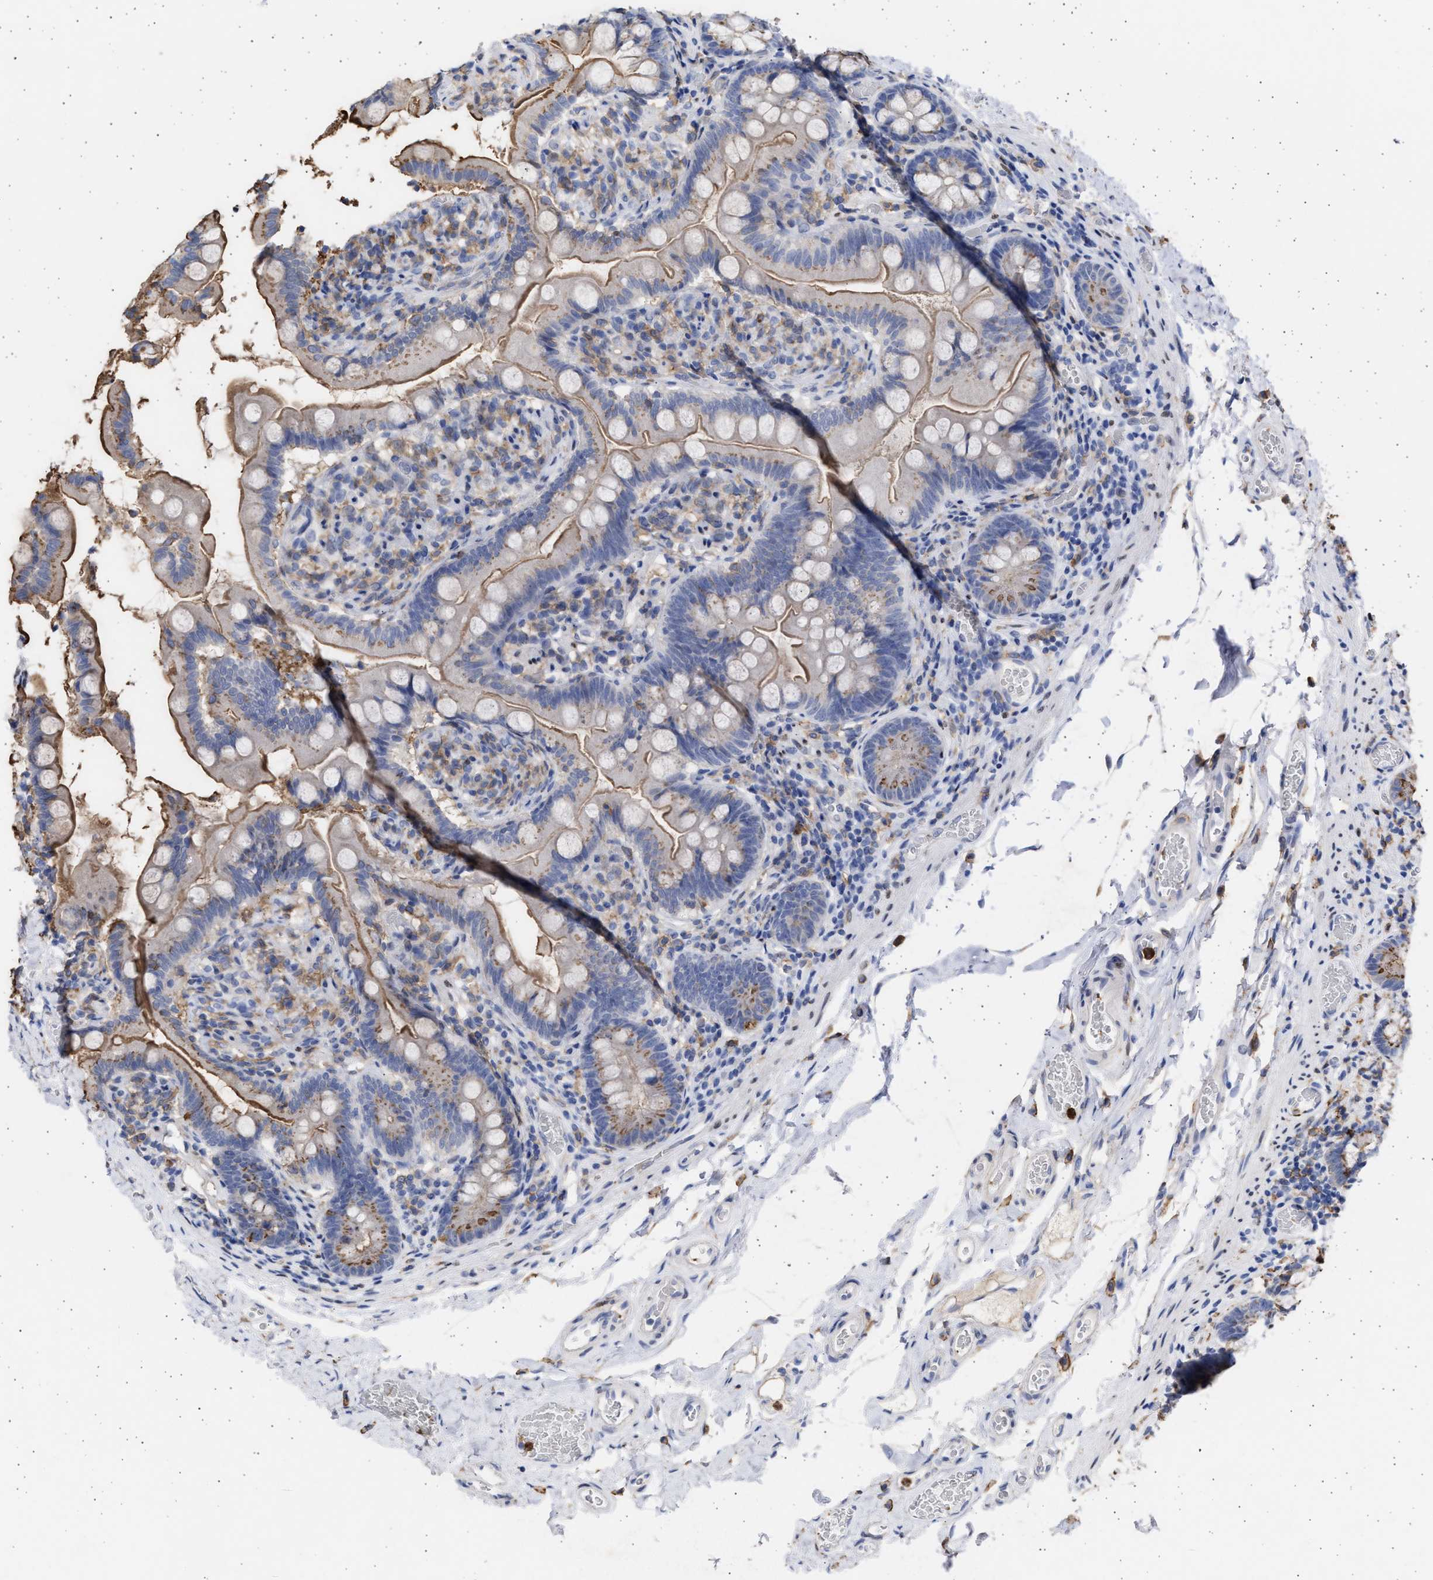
{"staining": {"intensity": "moderate", "quantity": "<25%", "location": "cytoplasmic/membranous"}, "tissue": "small intestine", "cell_type": "Glandular cells", "image_type": "normal", "snomed": [{"axis": "morphology", "description": "Normal tissue, NOS"}, {"axis": "topography", "description": "Small intestine"}], "caption": "Immunohistochemistry (IHC) image of benign small intestine: human small intestine stained using immunohistochemistry shows low levels of moderate protein expression localized specifically in the cytoplasmic/membranous of glandular cells, appearing as a cytoplasmic/membranous brown color.", "gene": "FCER1A", "patient": {"sex": "female", "age": 56}}